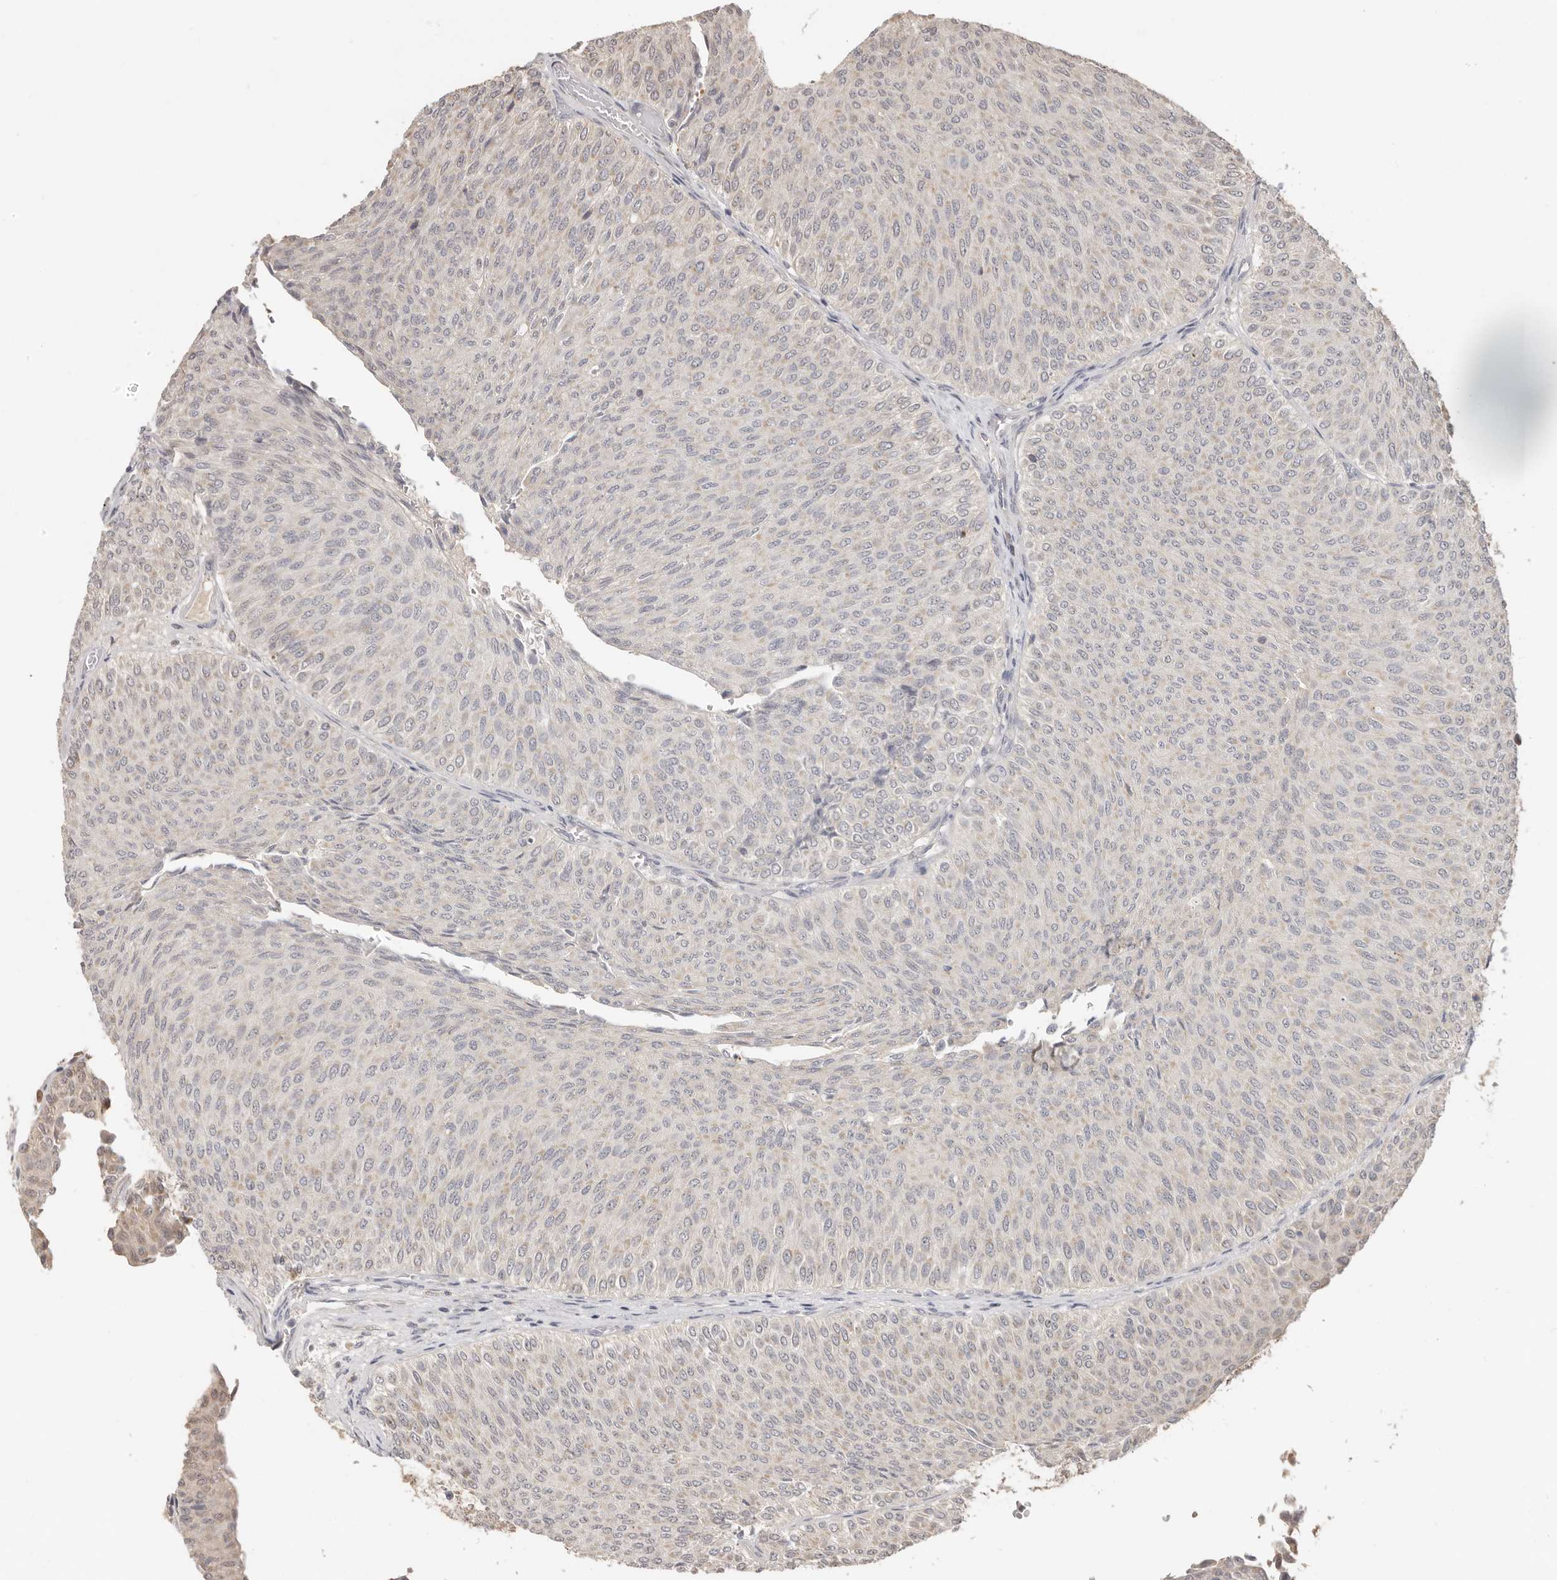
{"staining": {"intensity": "negative", "quantity": "none", "location": "none"}, "tissue": "urothelial cancer", "cell_type": "Tumor cells", "image_type": "cancer", "snomed": [{"axis": "morphology", "description": "Urothelial carcinoma, Low grade"}, {"axis": "topography", "description": "Urinary bladder"}], "caption": "The immunohistochemistry (IHC) micrograph has no significant expression in tumor cells of urothelial cancer tissue. (Stains: DAB immunohistochemistry (IHC) with hematoxylin counter stain, Microscopy: brightfield microscopy at high magnification).", "gene": "MTFR2", "patient": {"sex": "male", "age": 78}}